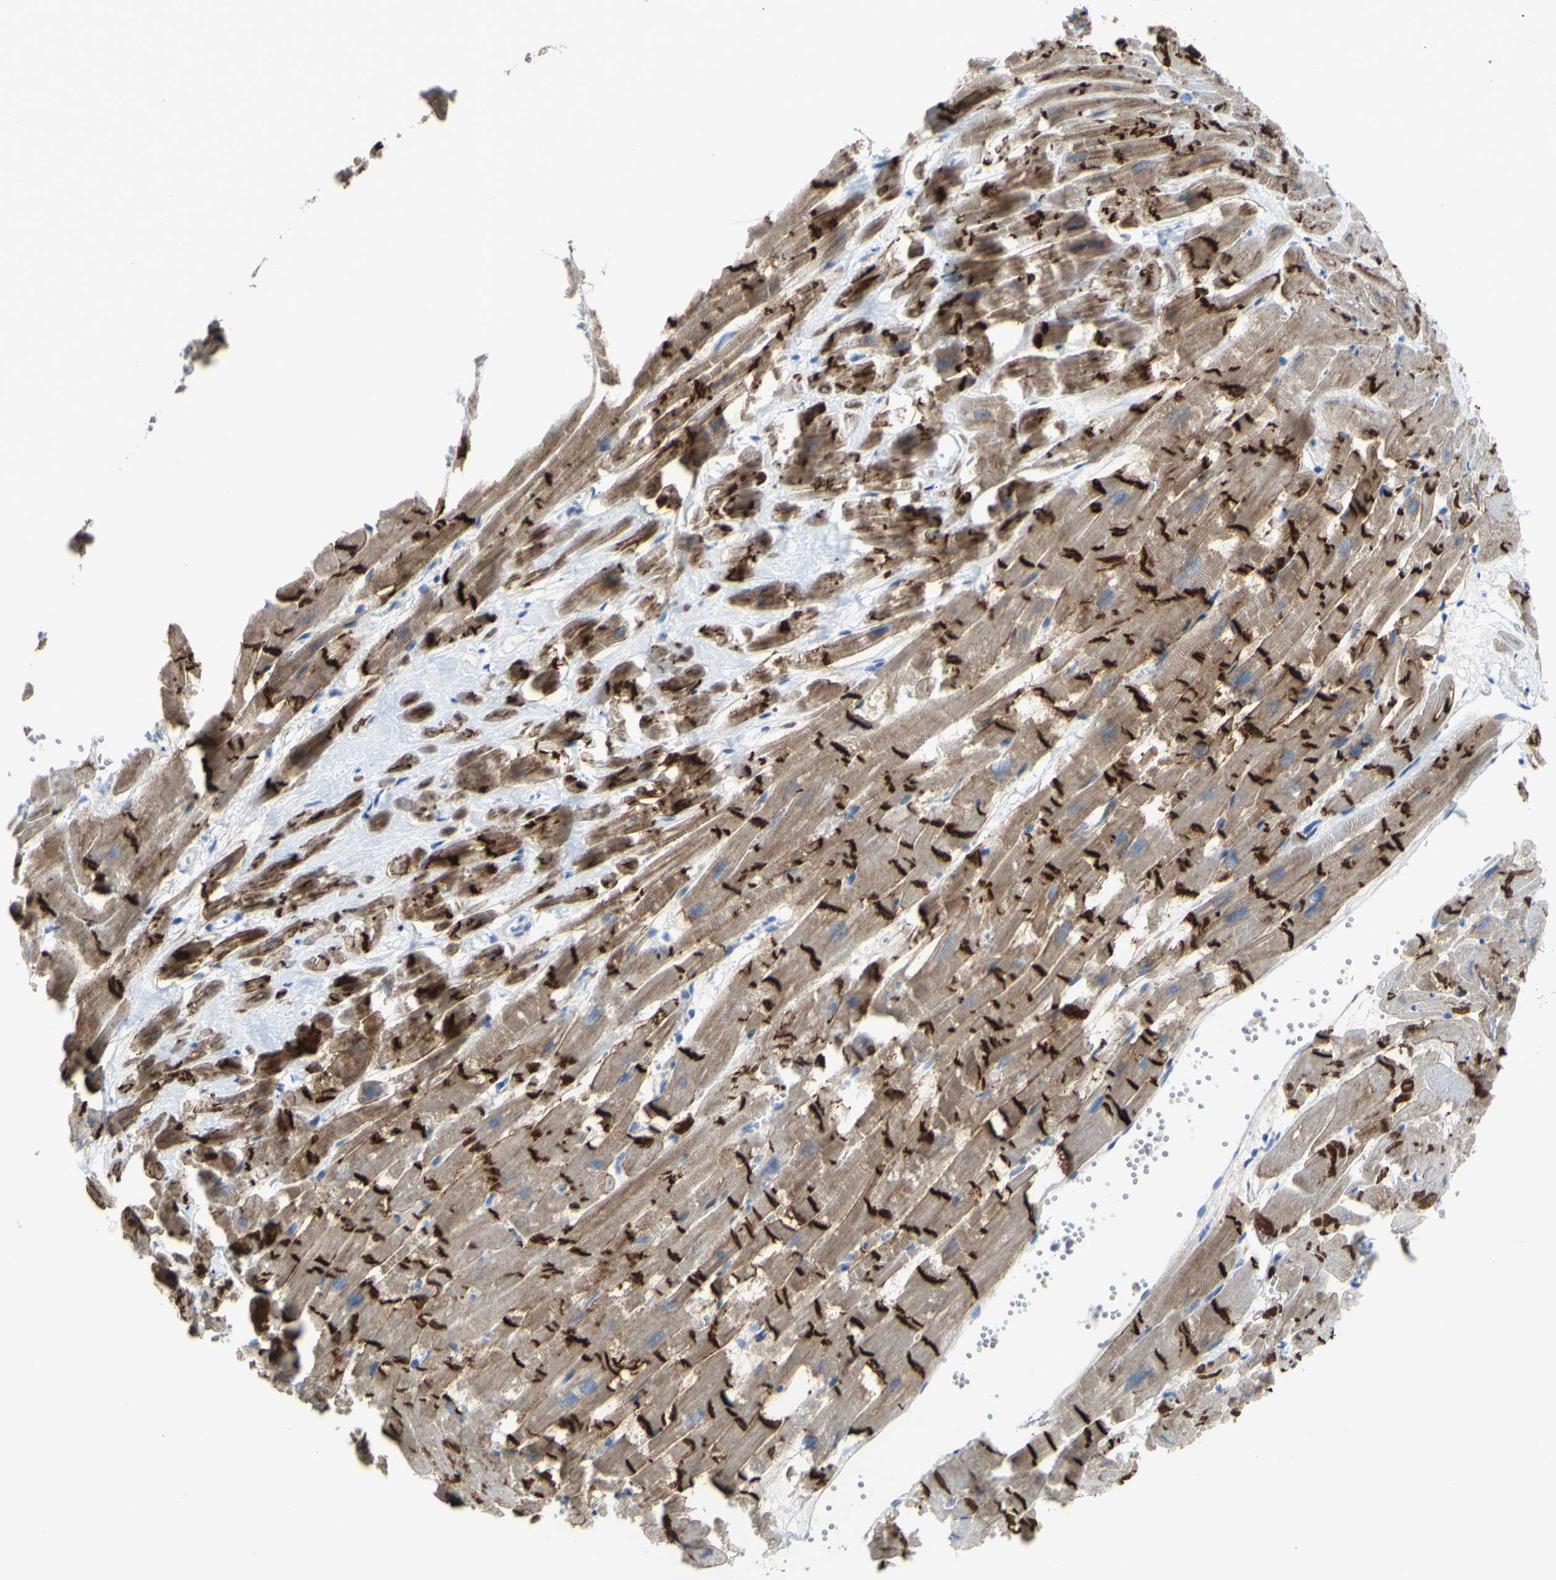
{"staining": {"intensity": "strong", "quantity": ">75%", "location": "cytoplasmic/membranous"}, "tissue": "heart muscle", "cell_type": "Cardiomyocytes", "image_type": "normal", "snomed": [{"axis": "morphology", "description": "Normal tissue, NOS"}, {"axis": "topography", "description": "Heart"}], "caption": "Heart muscle stained with DAB IHC exhibits high levels of strong cytoplasmic/membranous expression in about >75% of cardiomyocytes. The protein of interest is shown in brown color, while the nuclei are stained blue.", "gene": "DSC2", "patient": {"sex": "female", "age": 19}}